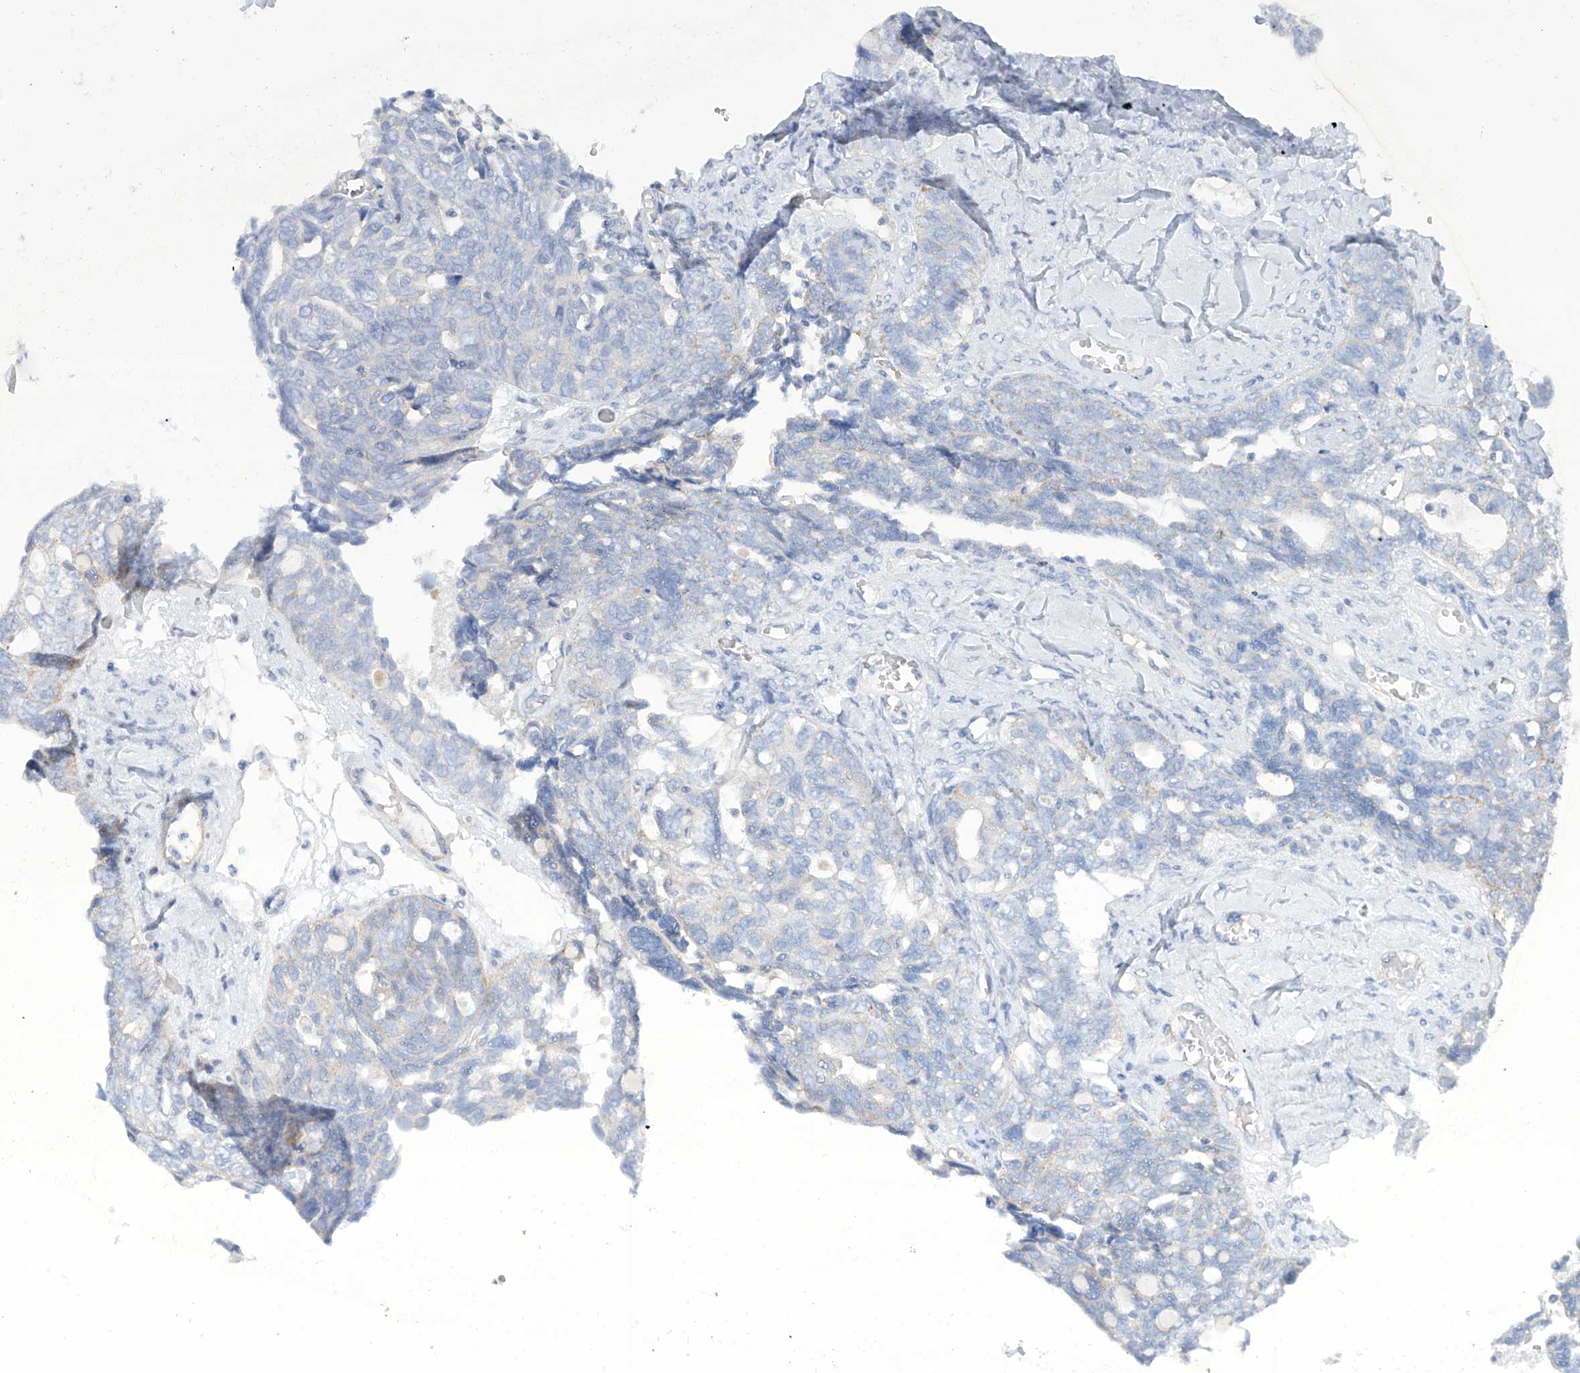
{"staining": {"intensity": "negative", "quantity": "none", "location": "none"}, "tissue": "ovarian cancer", "cell_type": "Tumor cells", "image_type": "cancer", "snomed": [{"axis": "morphology", "description": "Cystadenocarcinoma, serous, NOS"}, {"axis": "topography", "description": "Ovary"}], "caption": "A histopathology image of ovarian cancer stained for a protein shows no brown staining in tumor cells.", "gene": "TMEM209", "patient": {"sex": "female", "age": 79}}